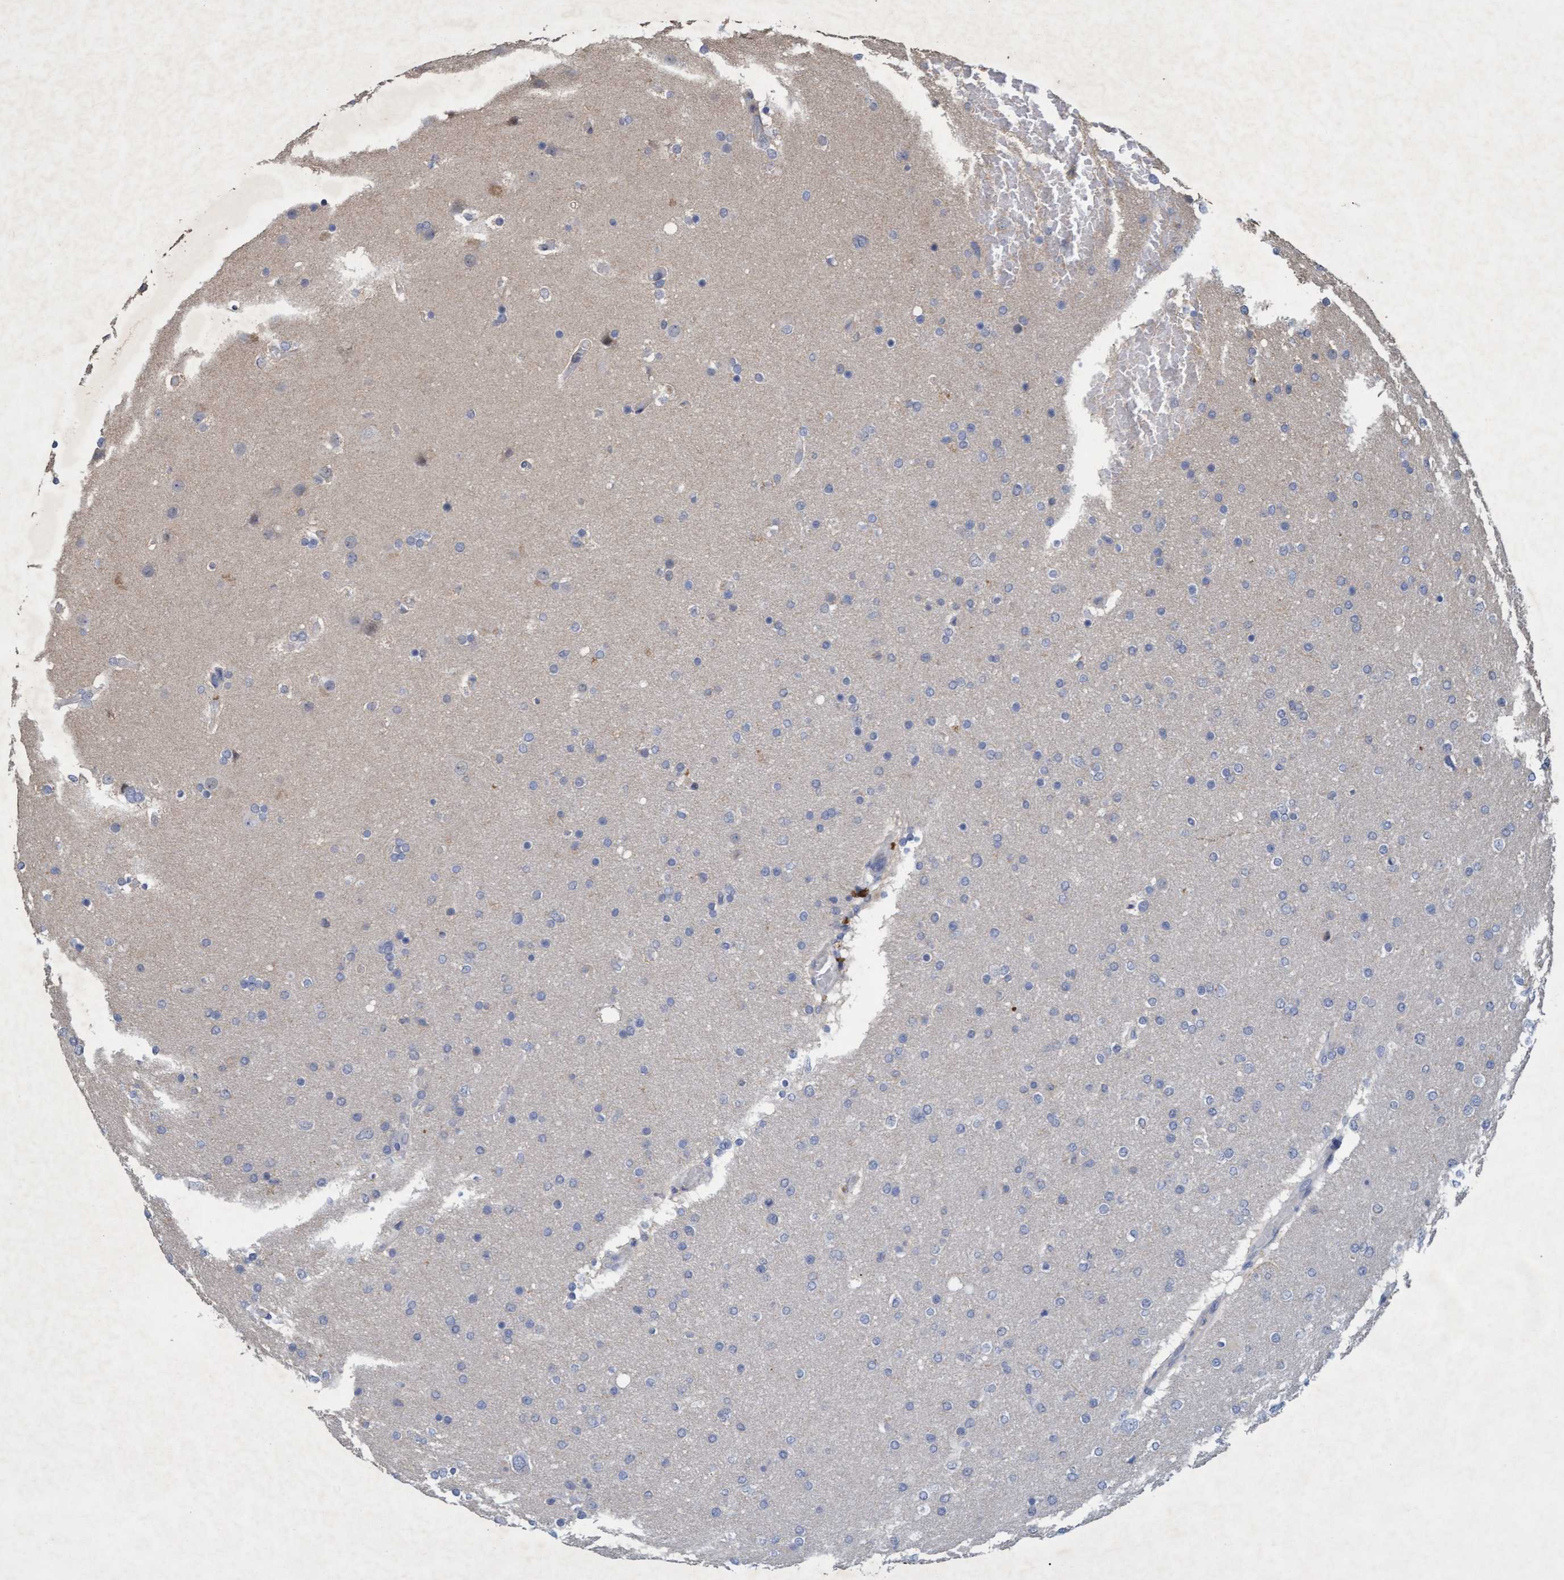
{"staining": {"intensity": "negative", "quantity": "none", "location": "none"}, "tissue": "glioma", "cell_type": "Tumor cells", "image_type": "cancer", "snomed": [{"axis": "morphology", "description": "Glioma, malignant, High grade"}, {"axis": "topography", "description": "Cerebral cortex"}], "caption": "There is no significant positivity in tumor cells of malignant glioma (high-grade).", "gene": "ZNF677", "patient": {"sex": "female", "age": 36}}